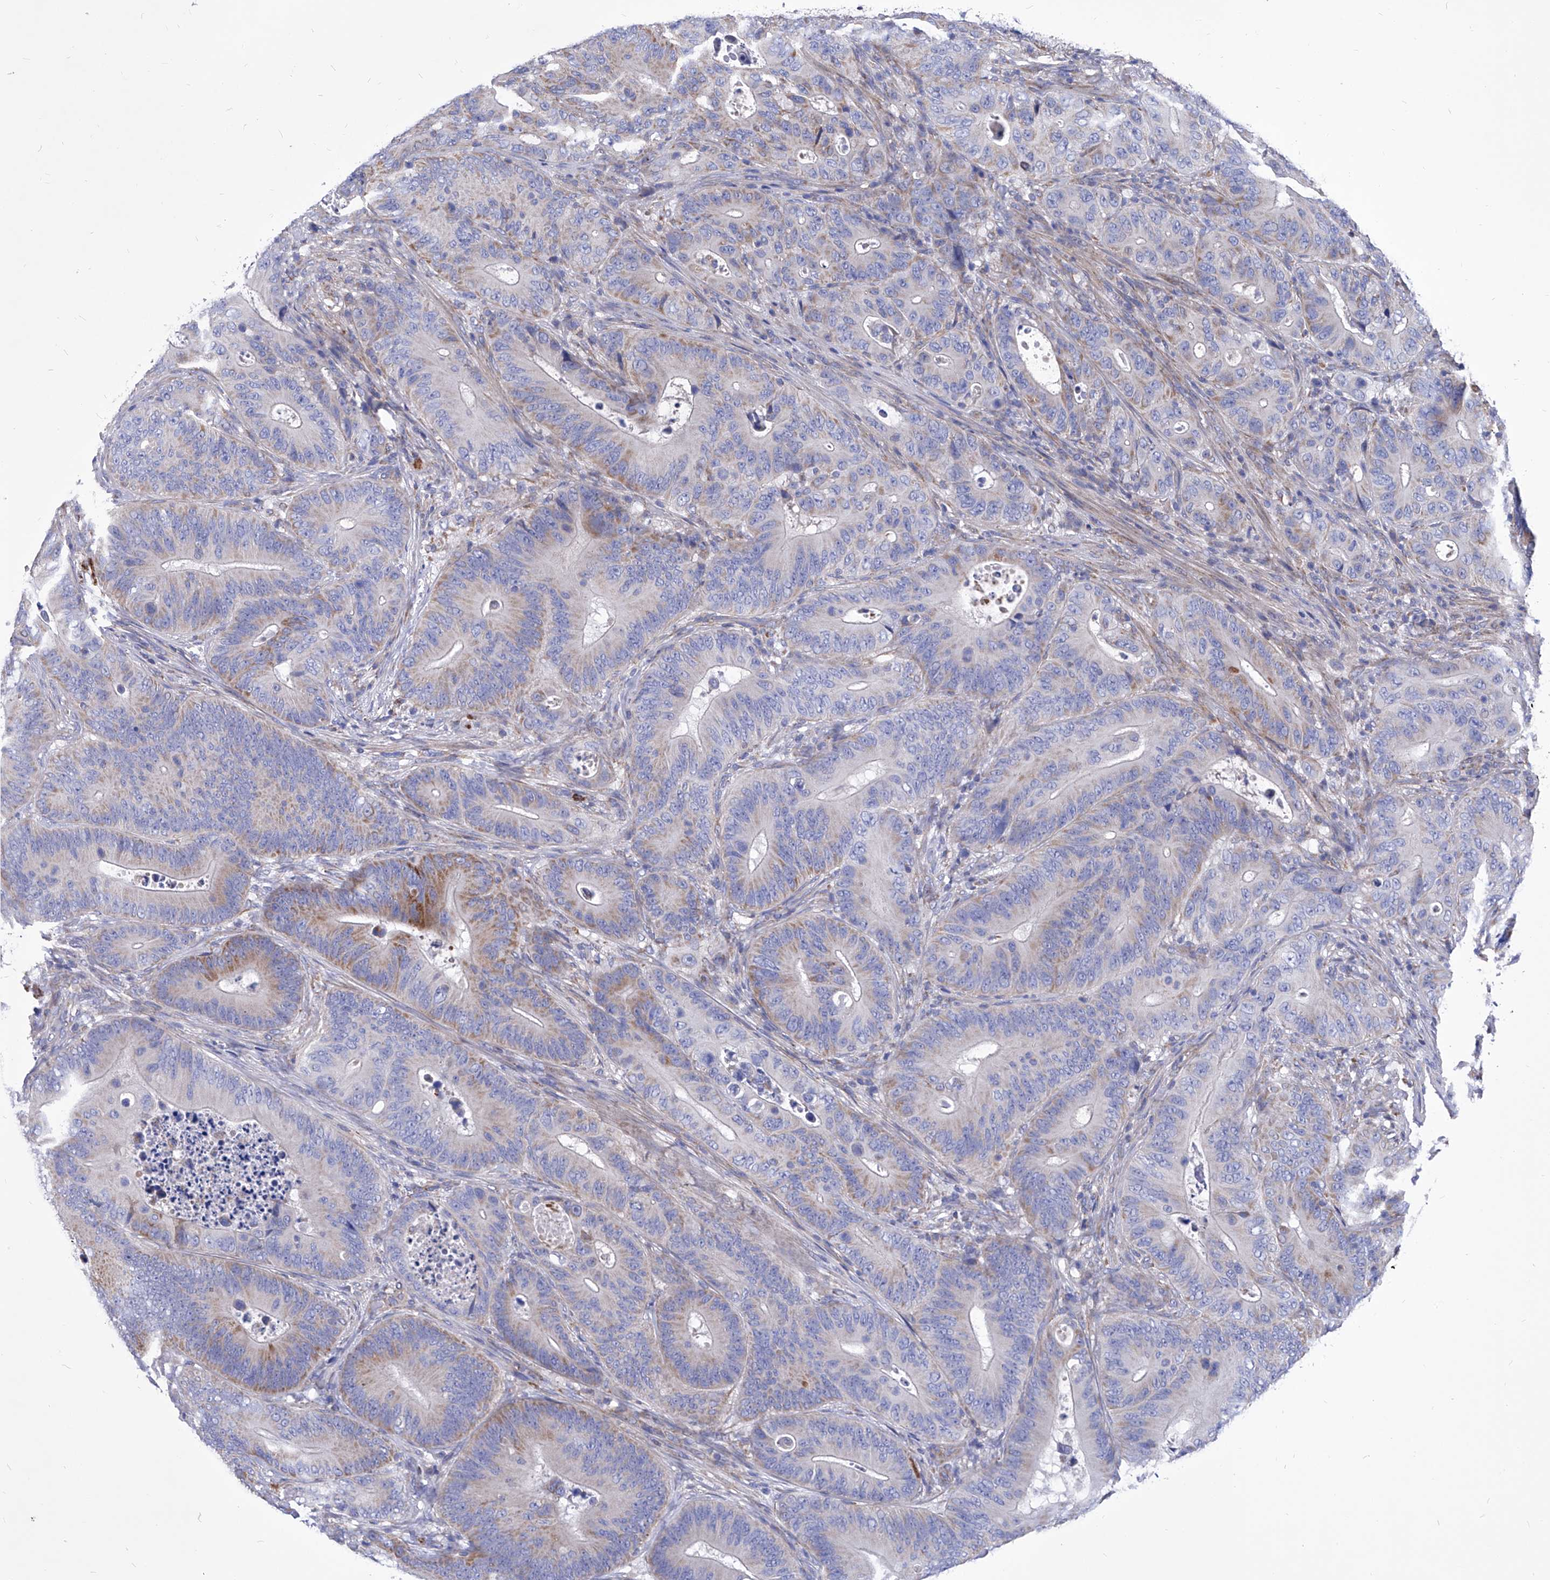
{"staining": {"intensity": "moderate", "quantity": "<25%", "location": "cytoplasmic/membranous"}, "tissue": "colorectal cancer", "cell_type": "Tumor cells", "image_type": "cancer", "snomed": [{"axis": "morphology", "description": "Adenocarcinoma, NOS"}, {"axis": "topography", "description": "Colon"}], "caption": "IHC of adenocarcinoma (colorectal) exhibits low levels of moderate cytoplasmic/membranous positivity in about <25% of tumor cells.", "gene": "HRNR", "patient": {"sex": "male", "age": 83}}